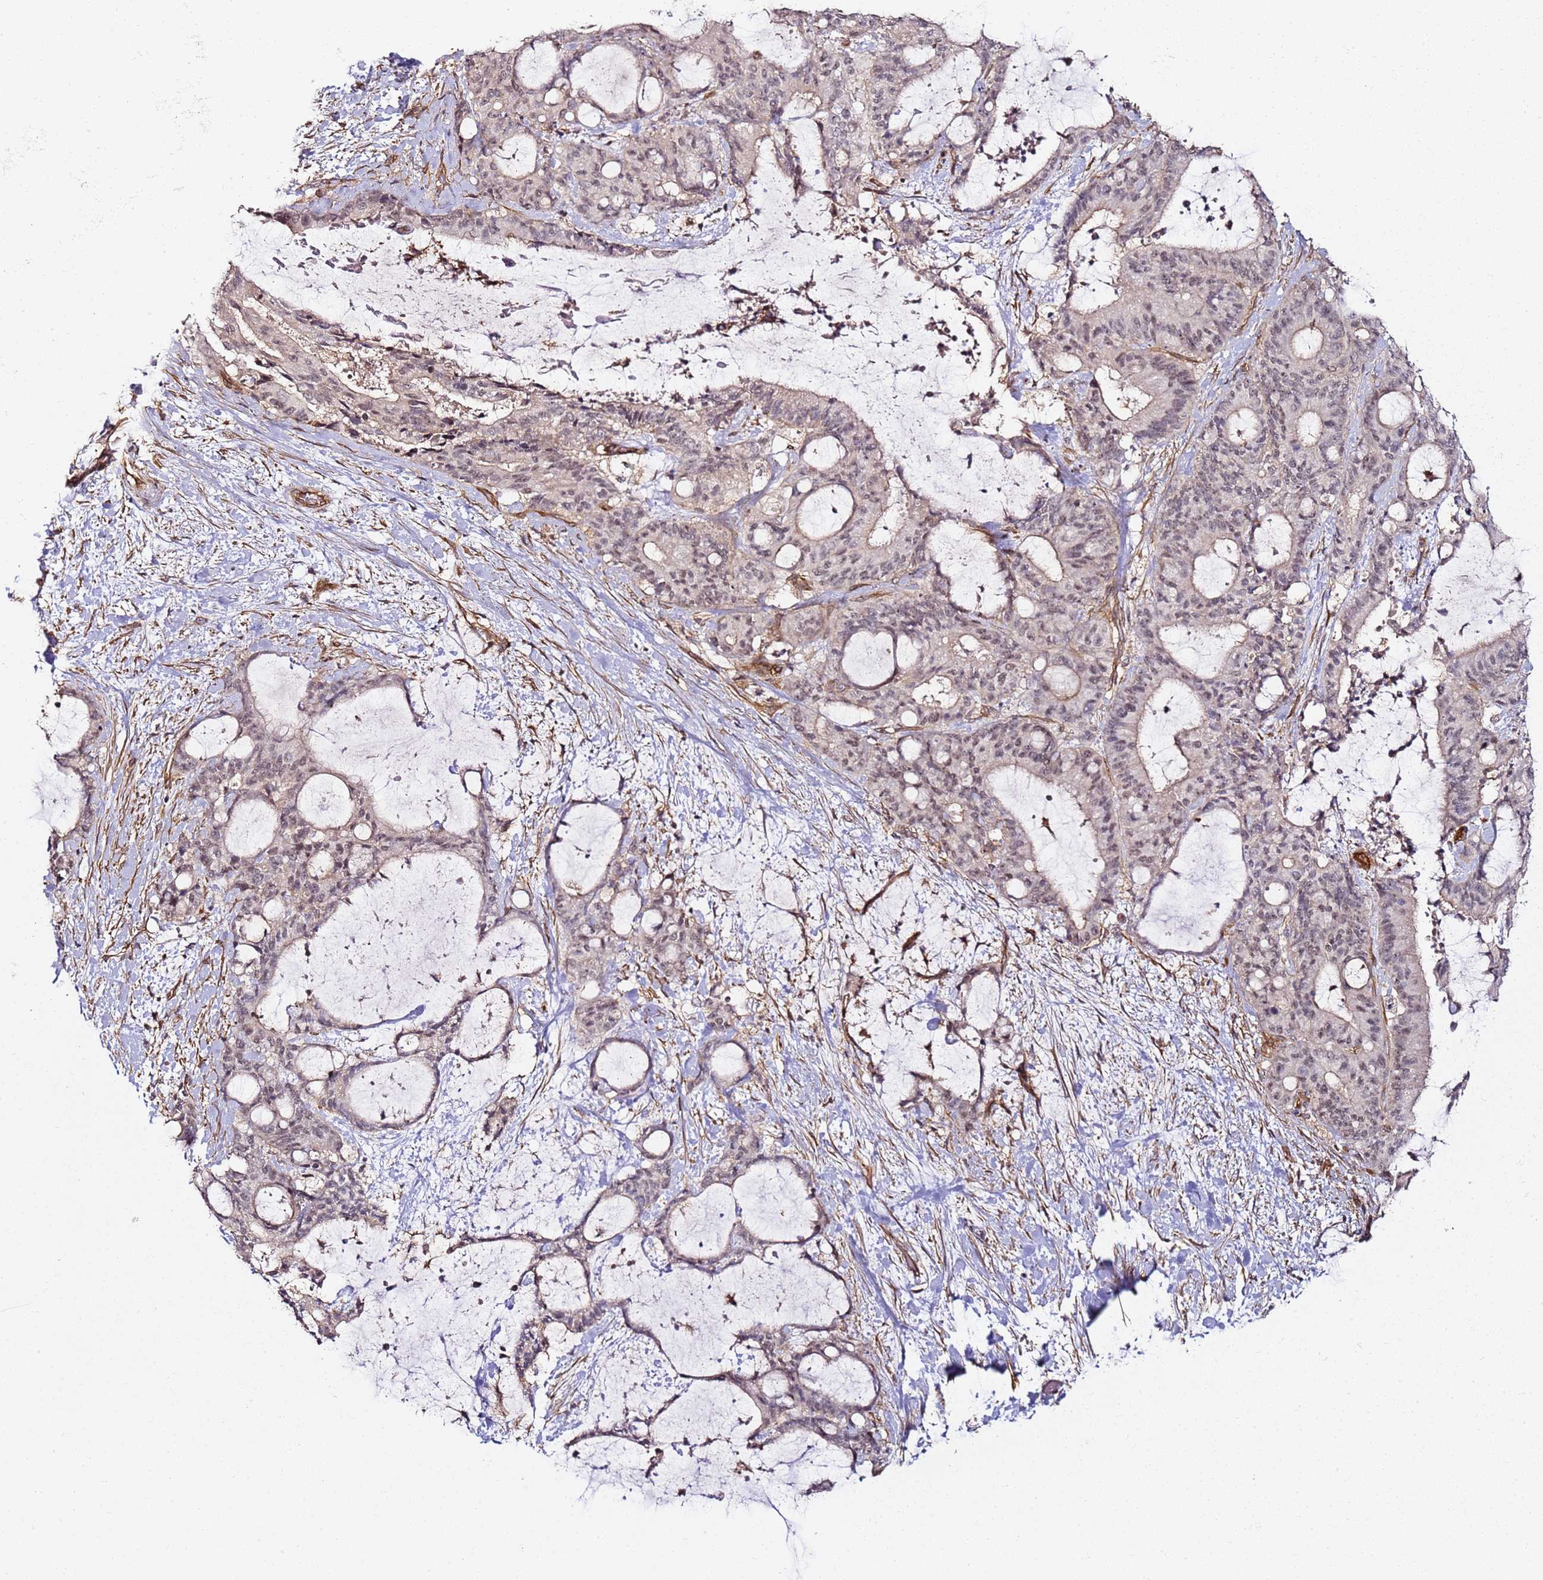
{"staining": {"intensity": "negative", "quantity": "none", "location": "none"}, "tissue": "liver cancer", "cell_type": "Tumor cells", "image_type": "cancer", "snomed": [{"axis": "morphology", "description": "Normal tissue, NOS"}, {"axis": "morphology", "description": "Cholangiocarcinoma"}, {"axis": "topography", "description": "Liver"}, {"axis": "topography", "description": "Peripheral nerve tissue"}], "caption": "A histopathology image of human cholangiocarcinoma (liver) is negative for staining in tumor cells.", "gene": "CCNYL1", "patient": {"sex": "female", "age": 73}}